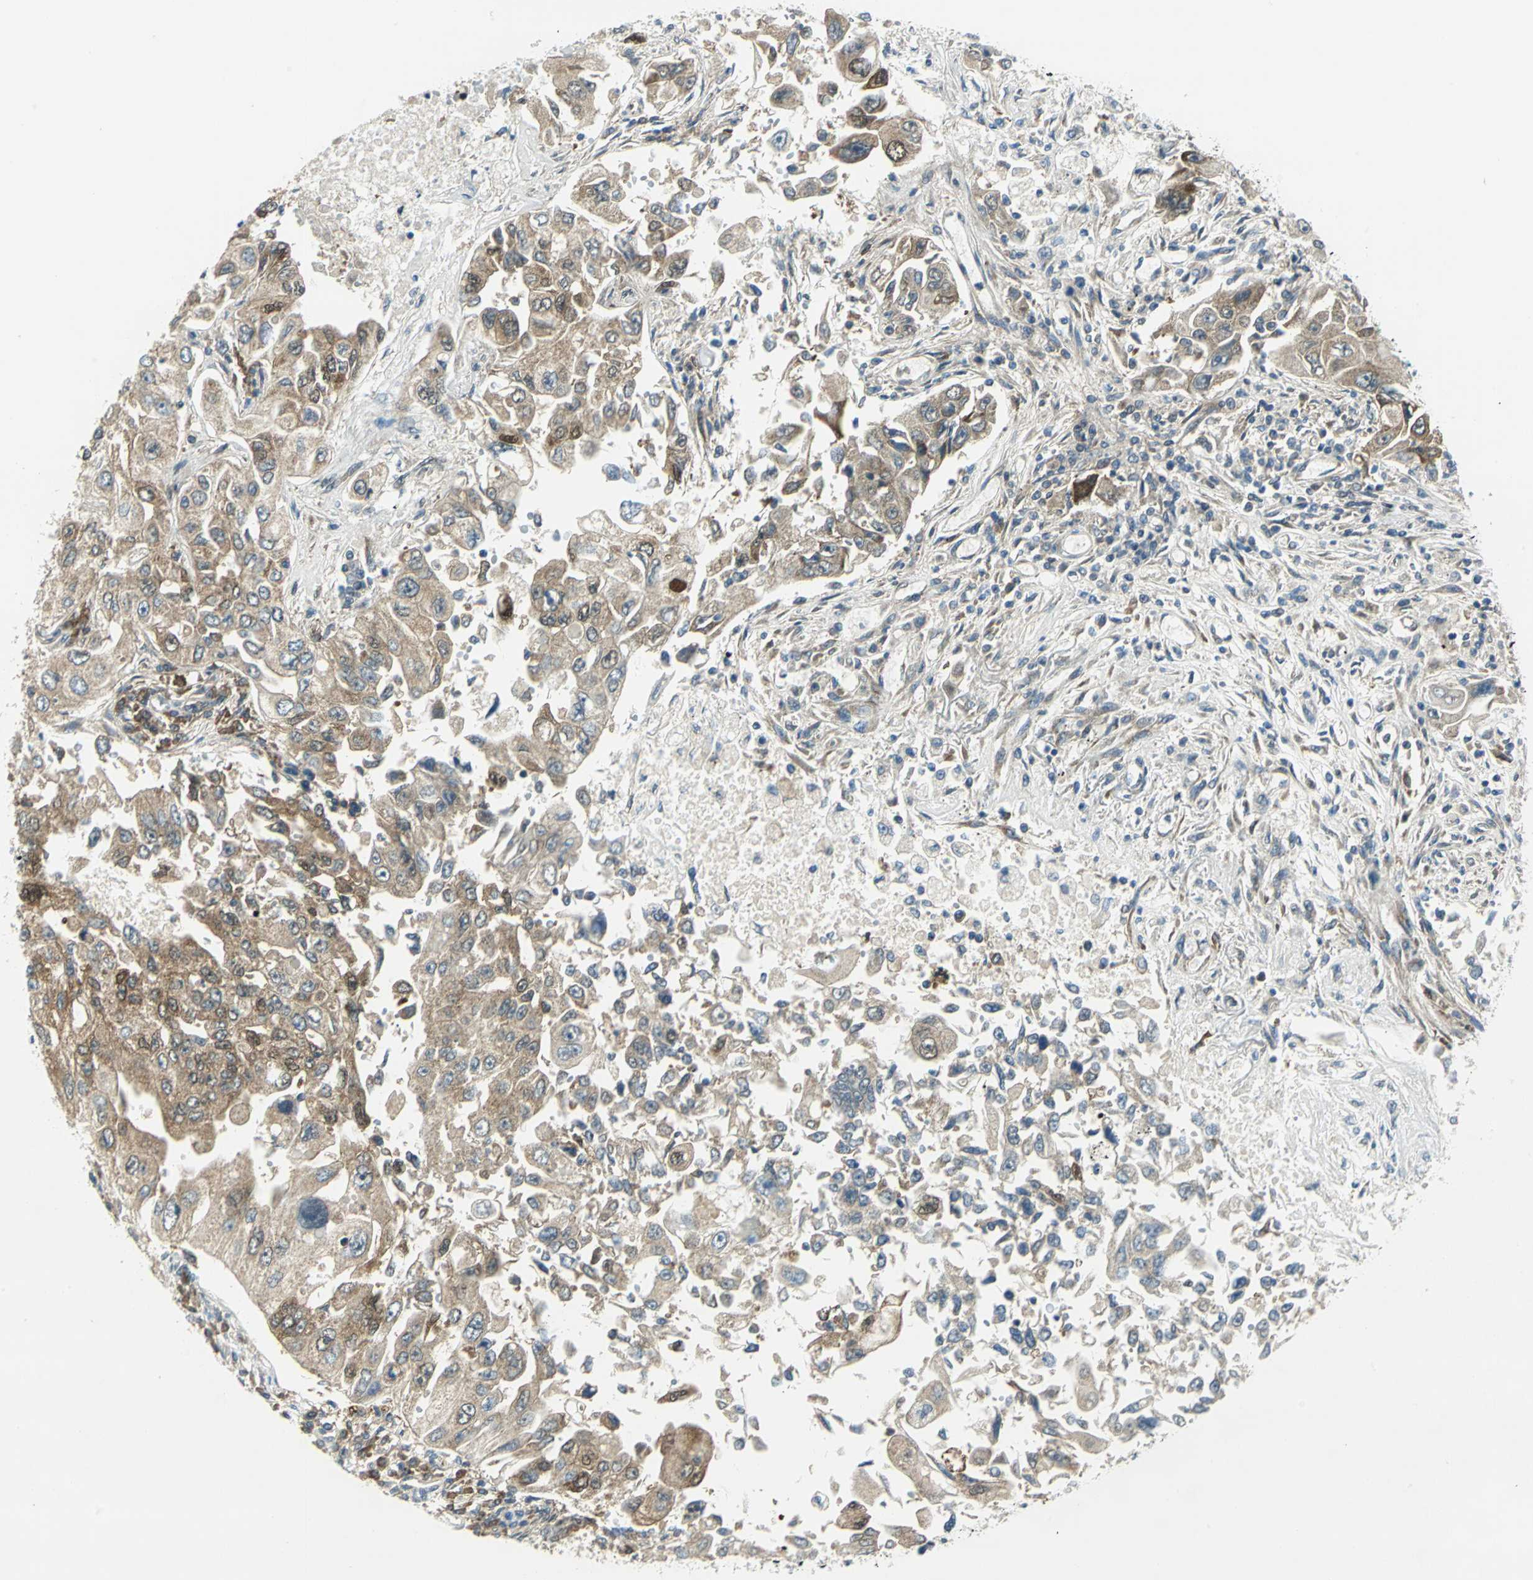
{"staining": {"intensity": "moderate", "quantity": ">75%", "location": "cytoplasmic/membranous"}, "tissue": "lung cancer", "cell_type": "Tumor cells", "image_type": "cancer", "snomed": [{"axis": "morphology", "description": "Adenocarcinoma, NOS"}, {"axis": "topography", "description": "Lung"}], "caption": "Protein staining of lung adenocarcinoma tissue shows moderate cytoplasmic/membranous expression in about >75% of tumor cells.", "gene": "ALDOA", "patient": {"sex": "male", "age": 84}}